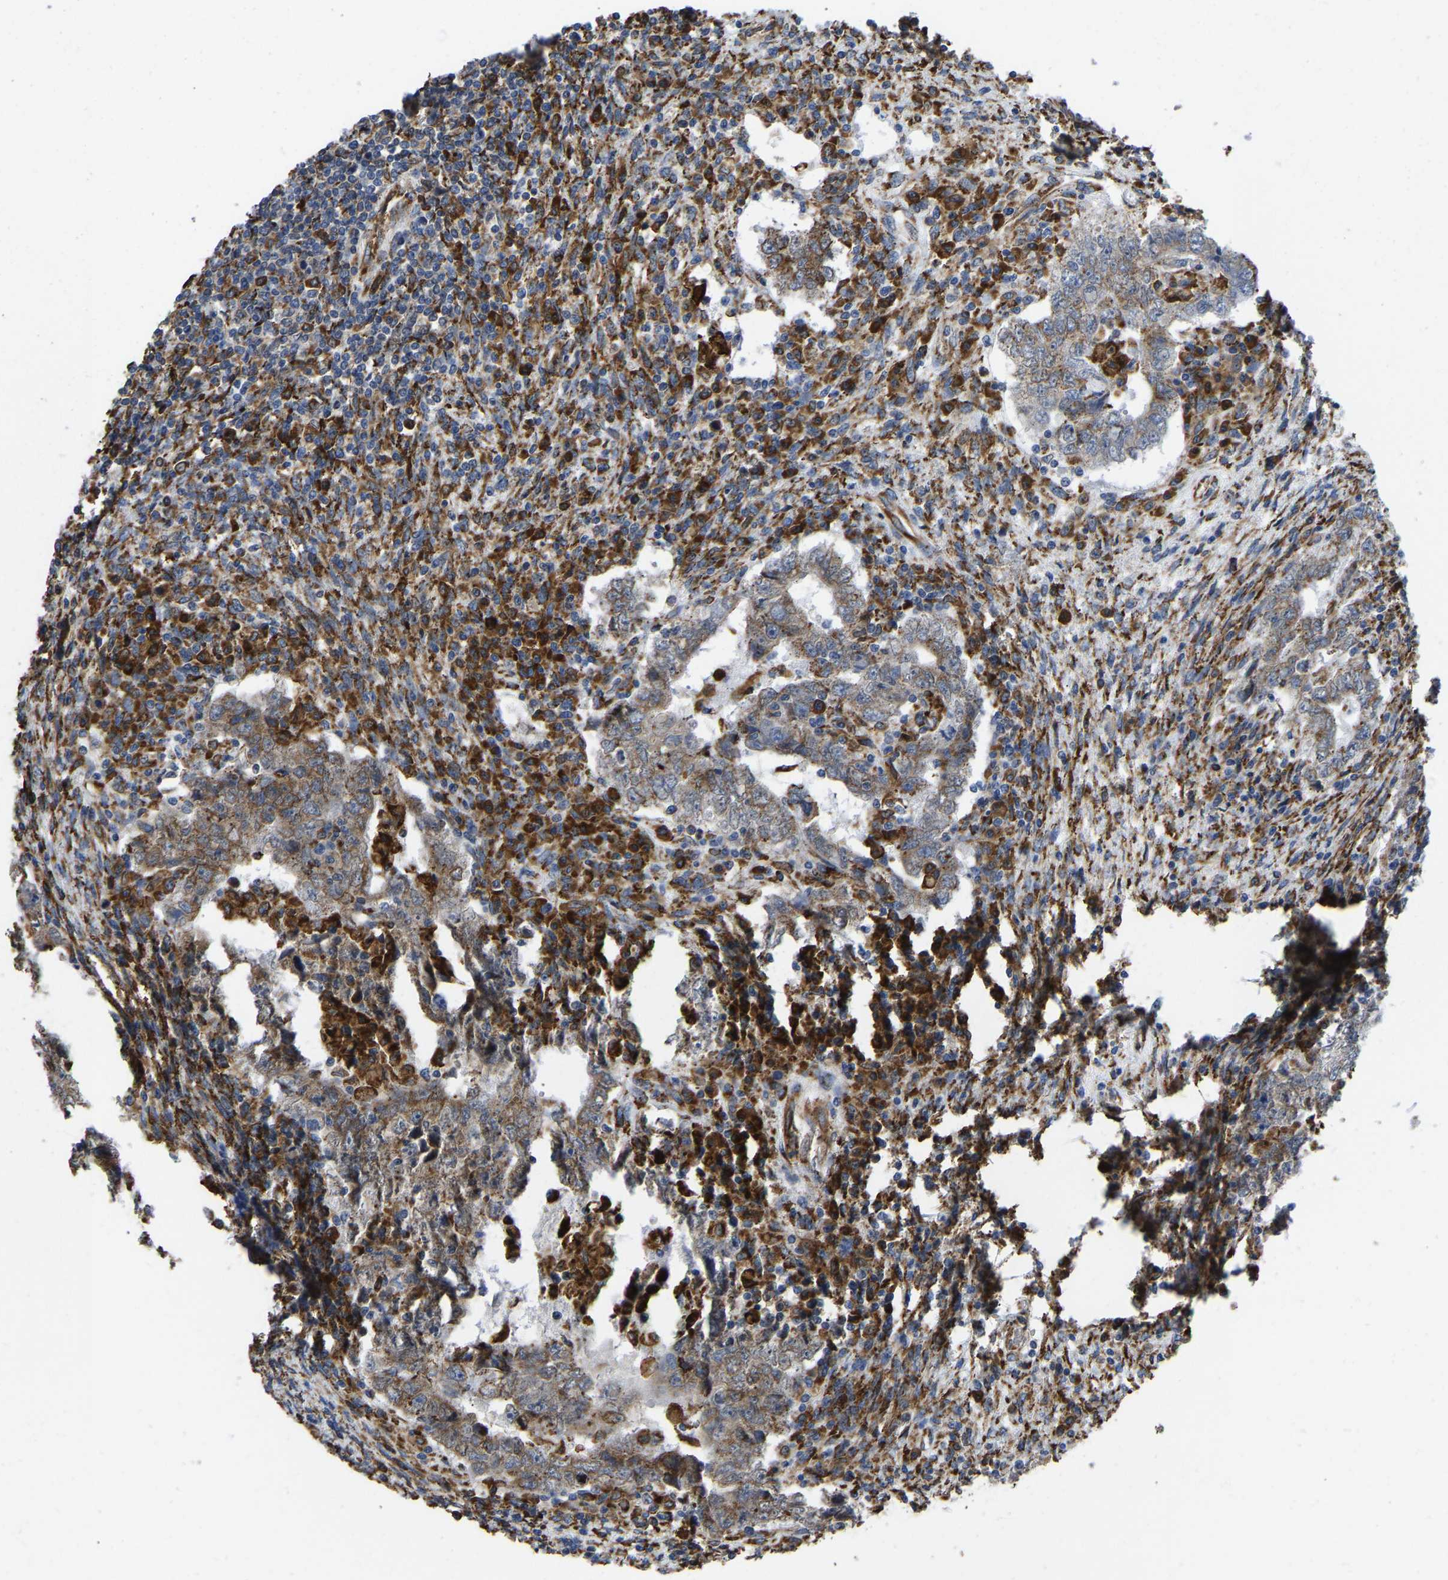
{"staining": {"intensity": "moderate", "quantity": ">75%", "location": "cytoplasmic/membranous"}, "tissue": "testis cancer", "cell_type": "Tumor cells", "image_type": "cancer", "snomed": [{"axis": "morphology", "description": "Carcinoma, Embryonal, NOS"}, {"axis": "topography", "description": "Testis"}], "caption": "Moderate cytoplasmic/membranous staining for a protein is identified in approximately >75% of tumor cells of testis cancer using immunohistochemistry (IHC).", "gene": "P4HB", "patient": {"sex": "male", "age": 26}}